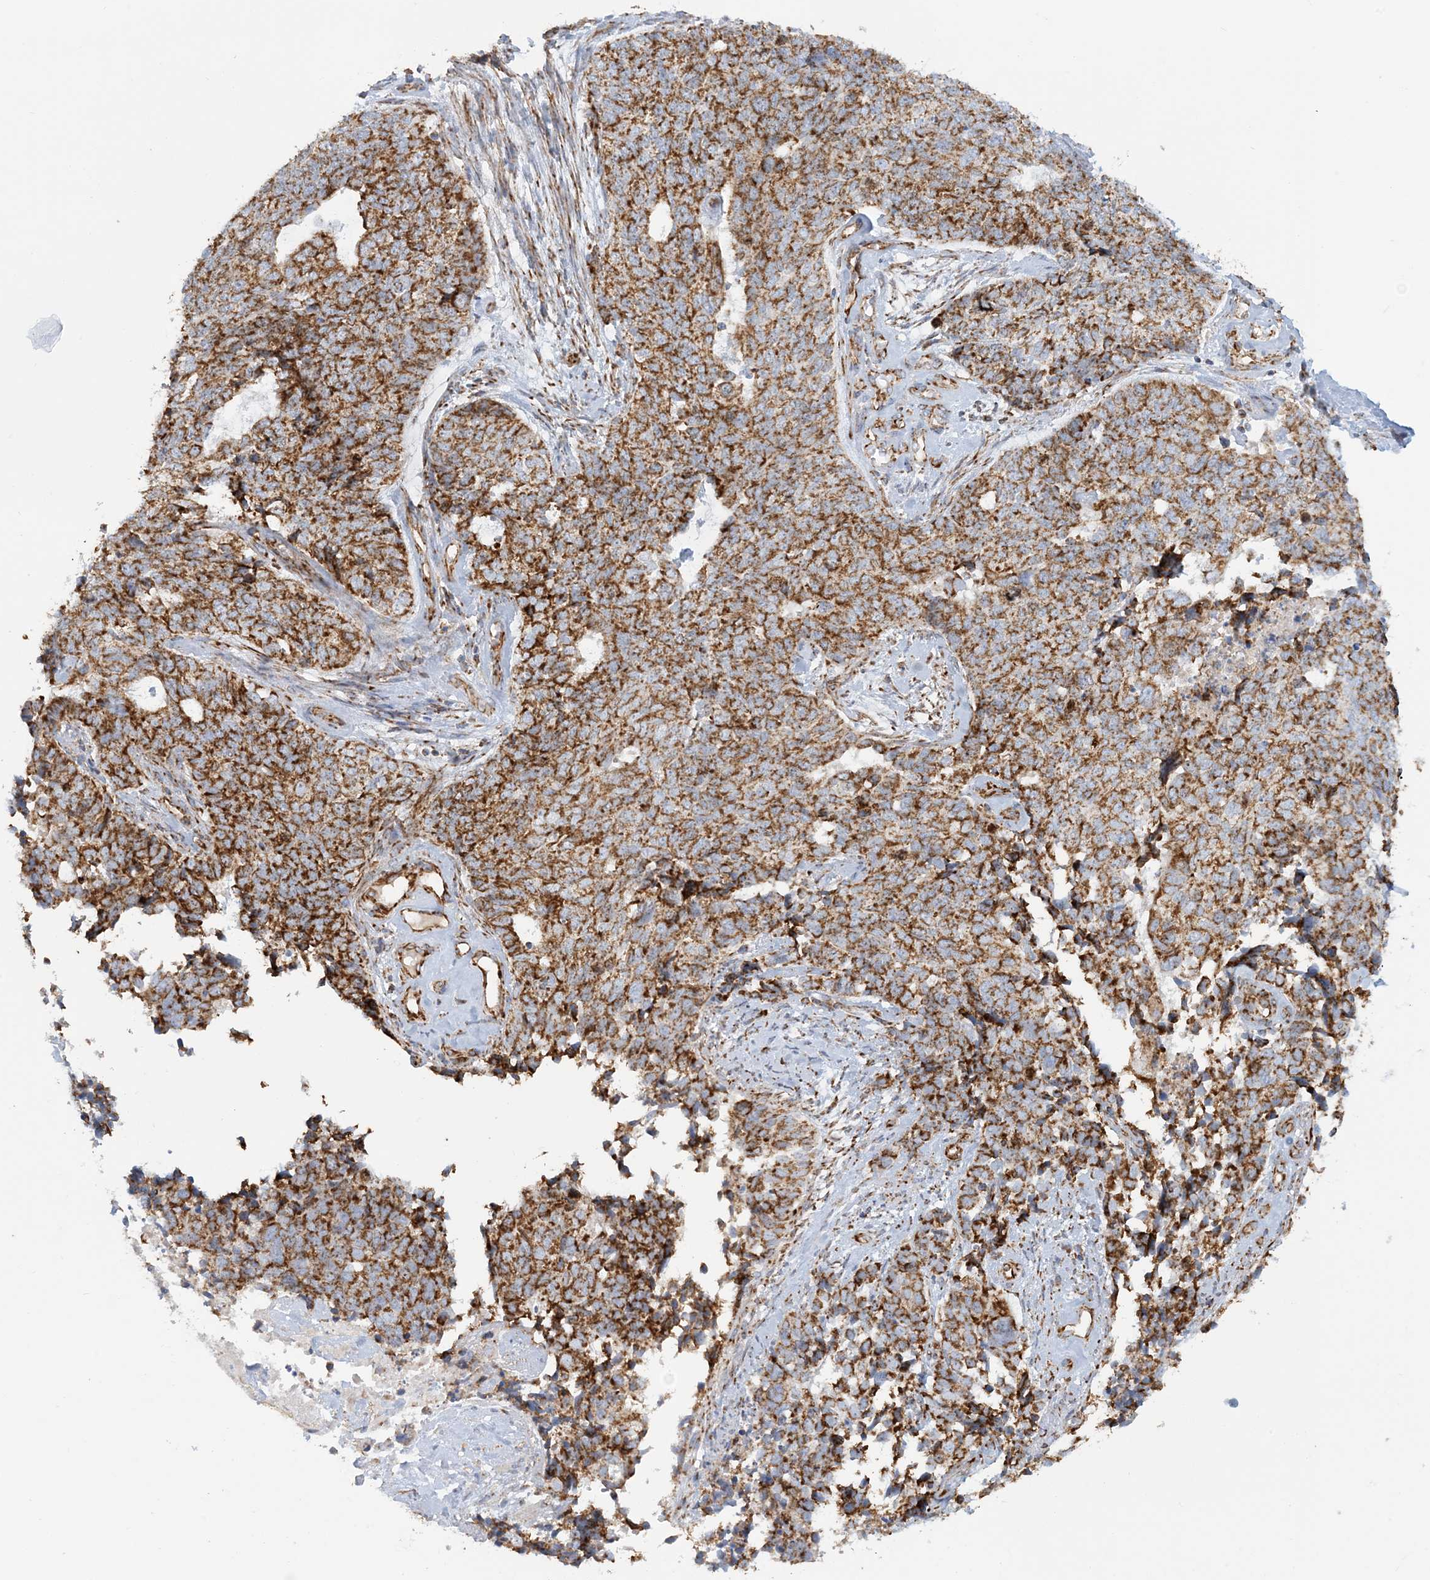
{"staining": {"intensity": "strong", "quantity": ">75%", "location": "cytoplasmic/membranous"}, "tissue": "cervical cancer", "cell_type": "Tumor cells", "image_type": "cancer", "snomed": [{"axis": "morphology", "description": "Squamous cell carcinoma, NOS"}, {"axis": "topography", "description": "Cervix"}], "caption": "Immunohistochemistry of cervical cancer reveals high levels of strong cytoplasmic/membranous positivity in about >75% of tumor cells.", "gene": "COA3", "patient": {"sex": "female", "age": 63}}